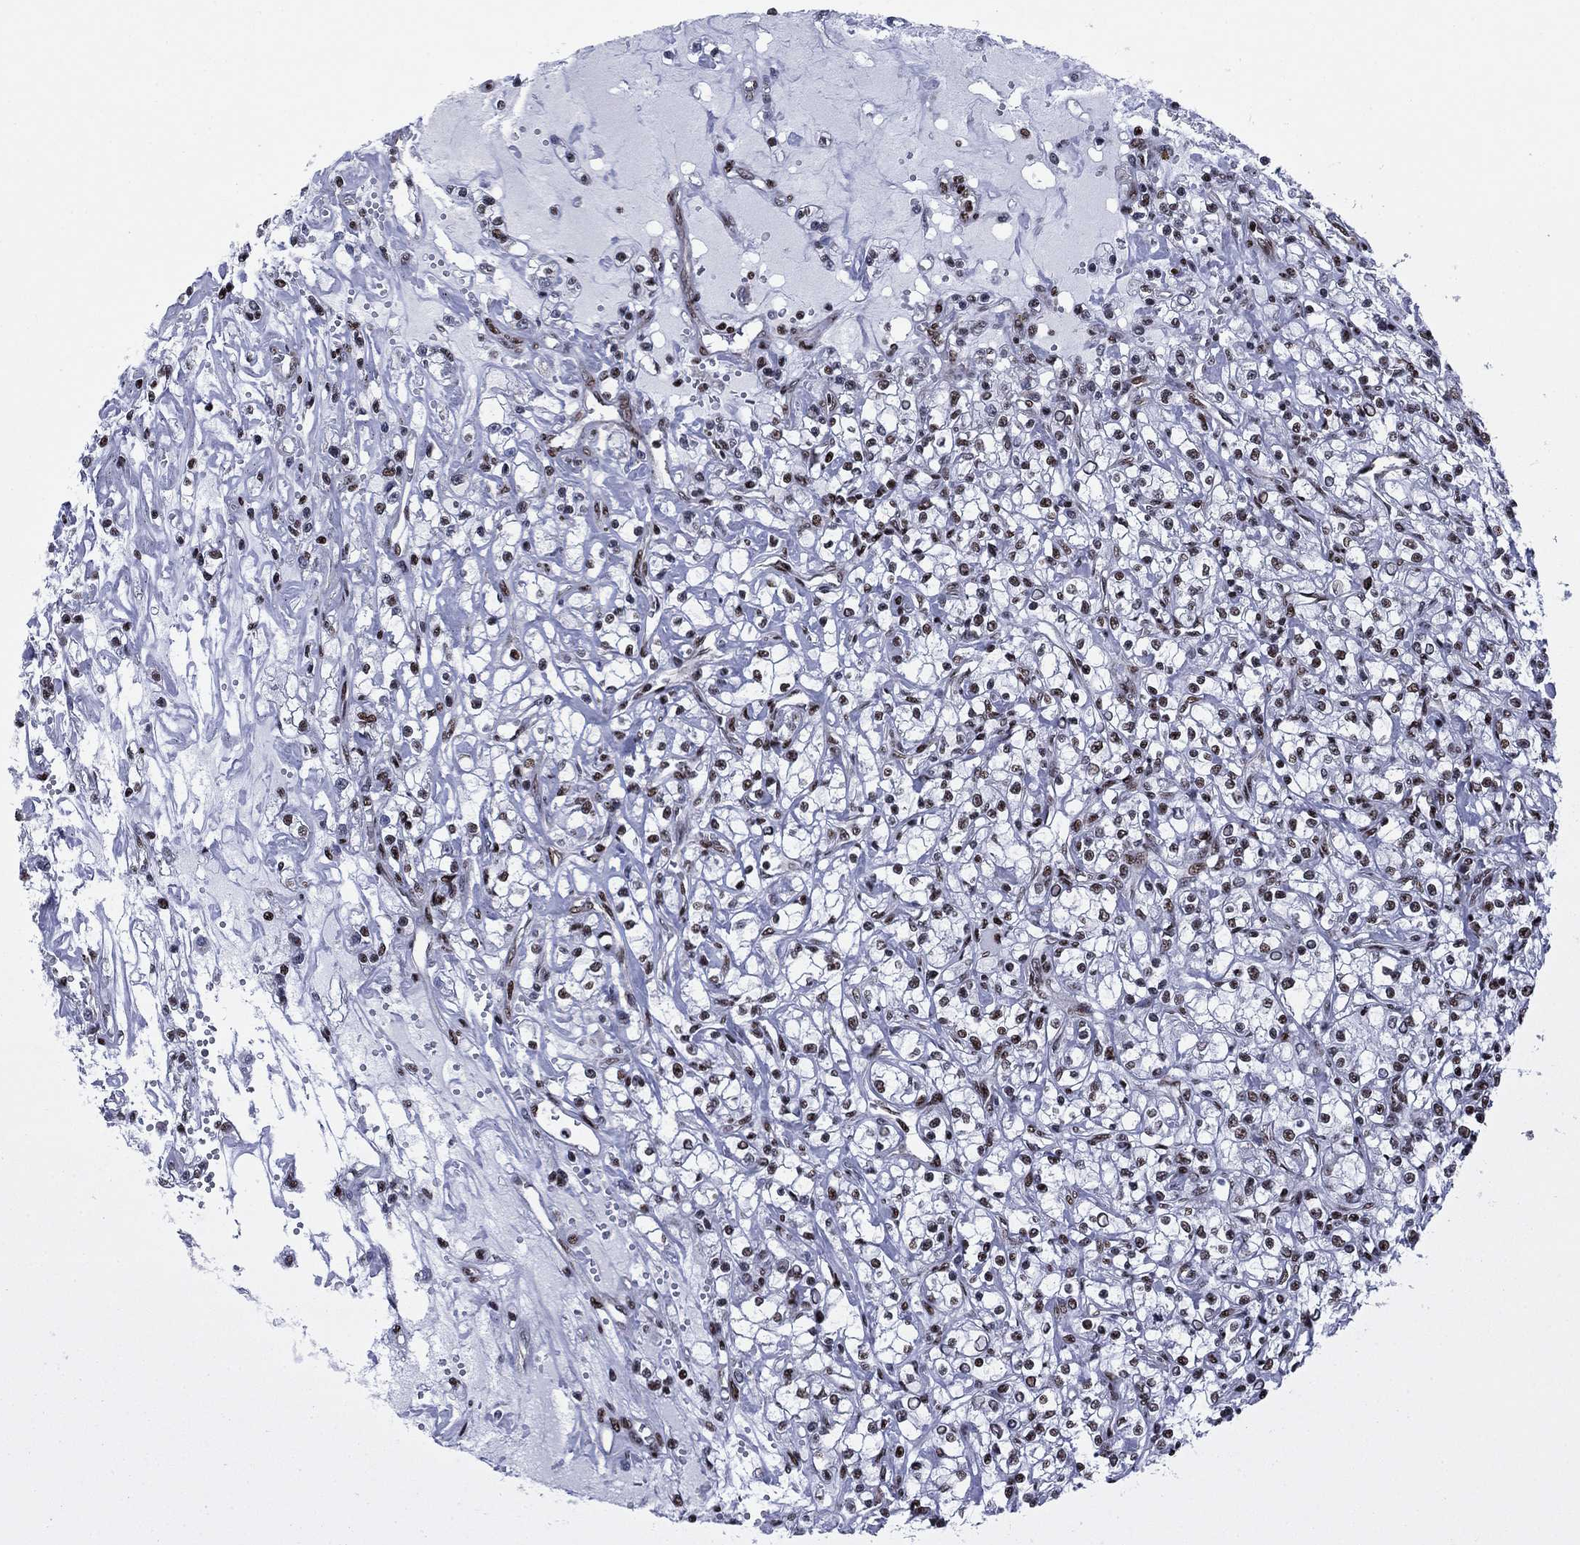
{"staining": {"intensity": "moderate", "quantity": "<25%", "location": "nuclear"}, "tissue": "renal cancer", "cell_type": "Tumor cells", "image_type": "cancer", "snomed": [{"axis": "morphology", "description": "Adenocarcinoma, NOS"}, {"axis": "topography", "description": "Kidney"}], "caption": "Tumor cells reveal low levels of moderate nuclear expression in about <25% of cells in adenocarcinoma (renal). (DAB (3,3'-diaminobenzidine) = brown stain, brightfield microscopy at high magnification).", "gene": "N4BP2", "patient": {"sex": "female", "age": 59}}